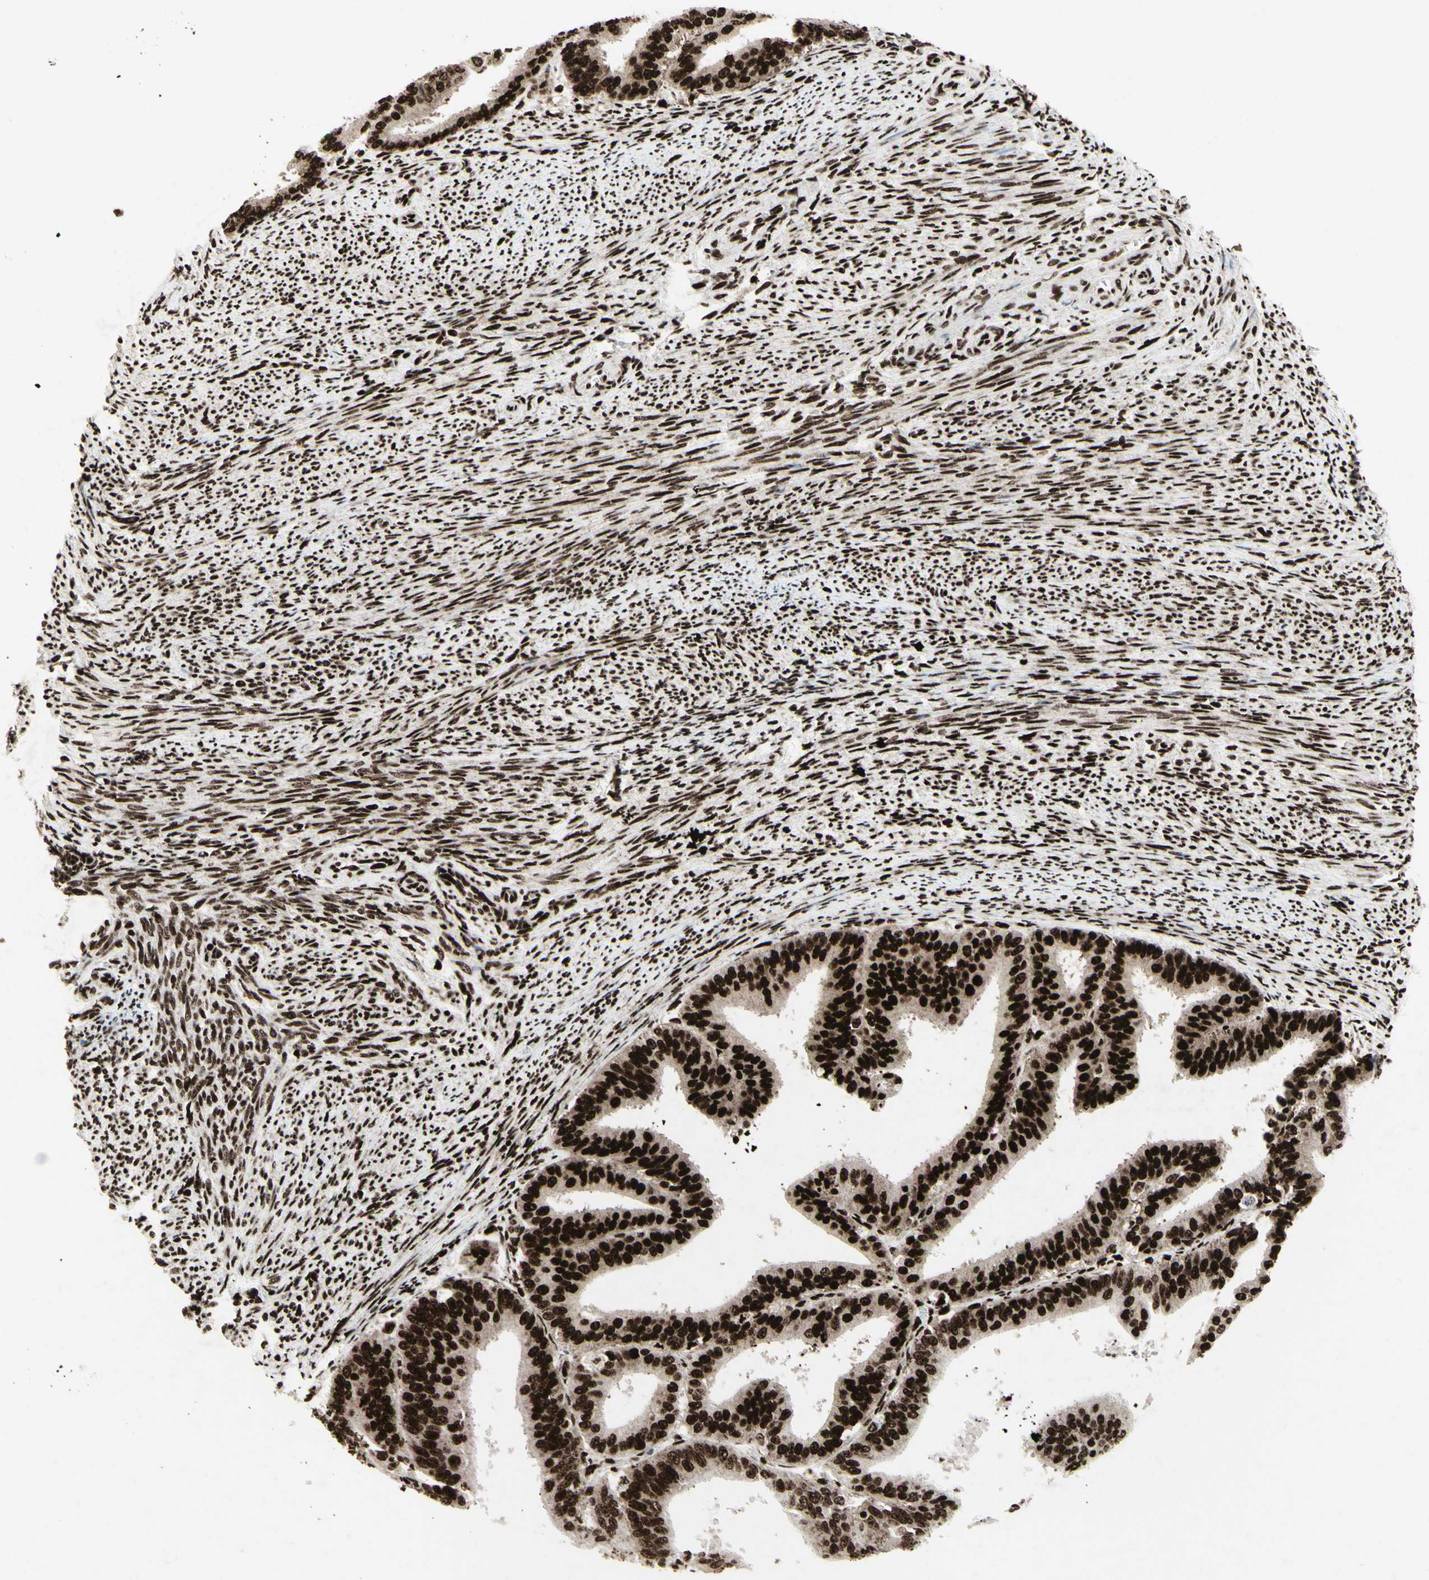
{"staining": {"intensity": "strong", "quantity": ">75%", "location": "nuclear"}, "tissue": "endometrial cancer", "cell_type": "Tumor cells", "image_type": "cancer", "snomed": [{"axis": "morphology", "description": "Adenocarcinoma, NOS"}, {"axis": "topography", "description": "Endometrium"}], "caption": "Human endometrial cancer stained with a protein marker exhibits strong staining in tumor cells.", "gene": "U2AF2", "patient": {"sex": "female", "age": 63}}